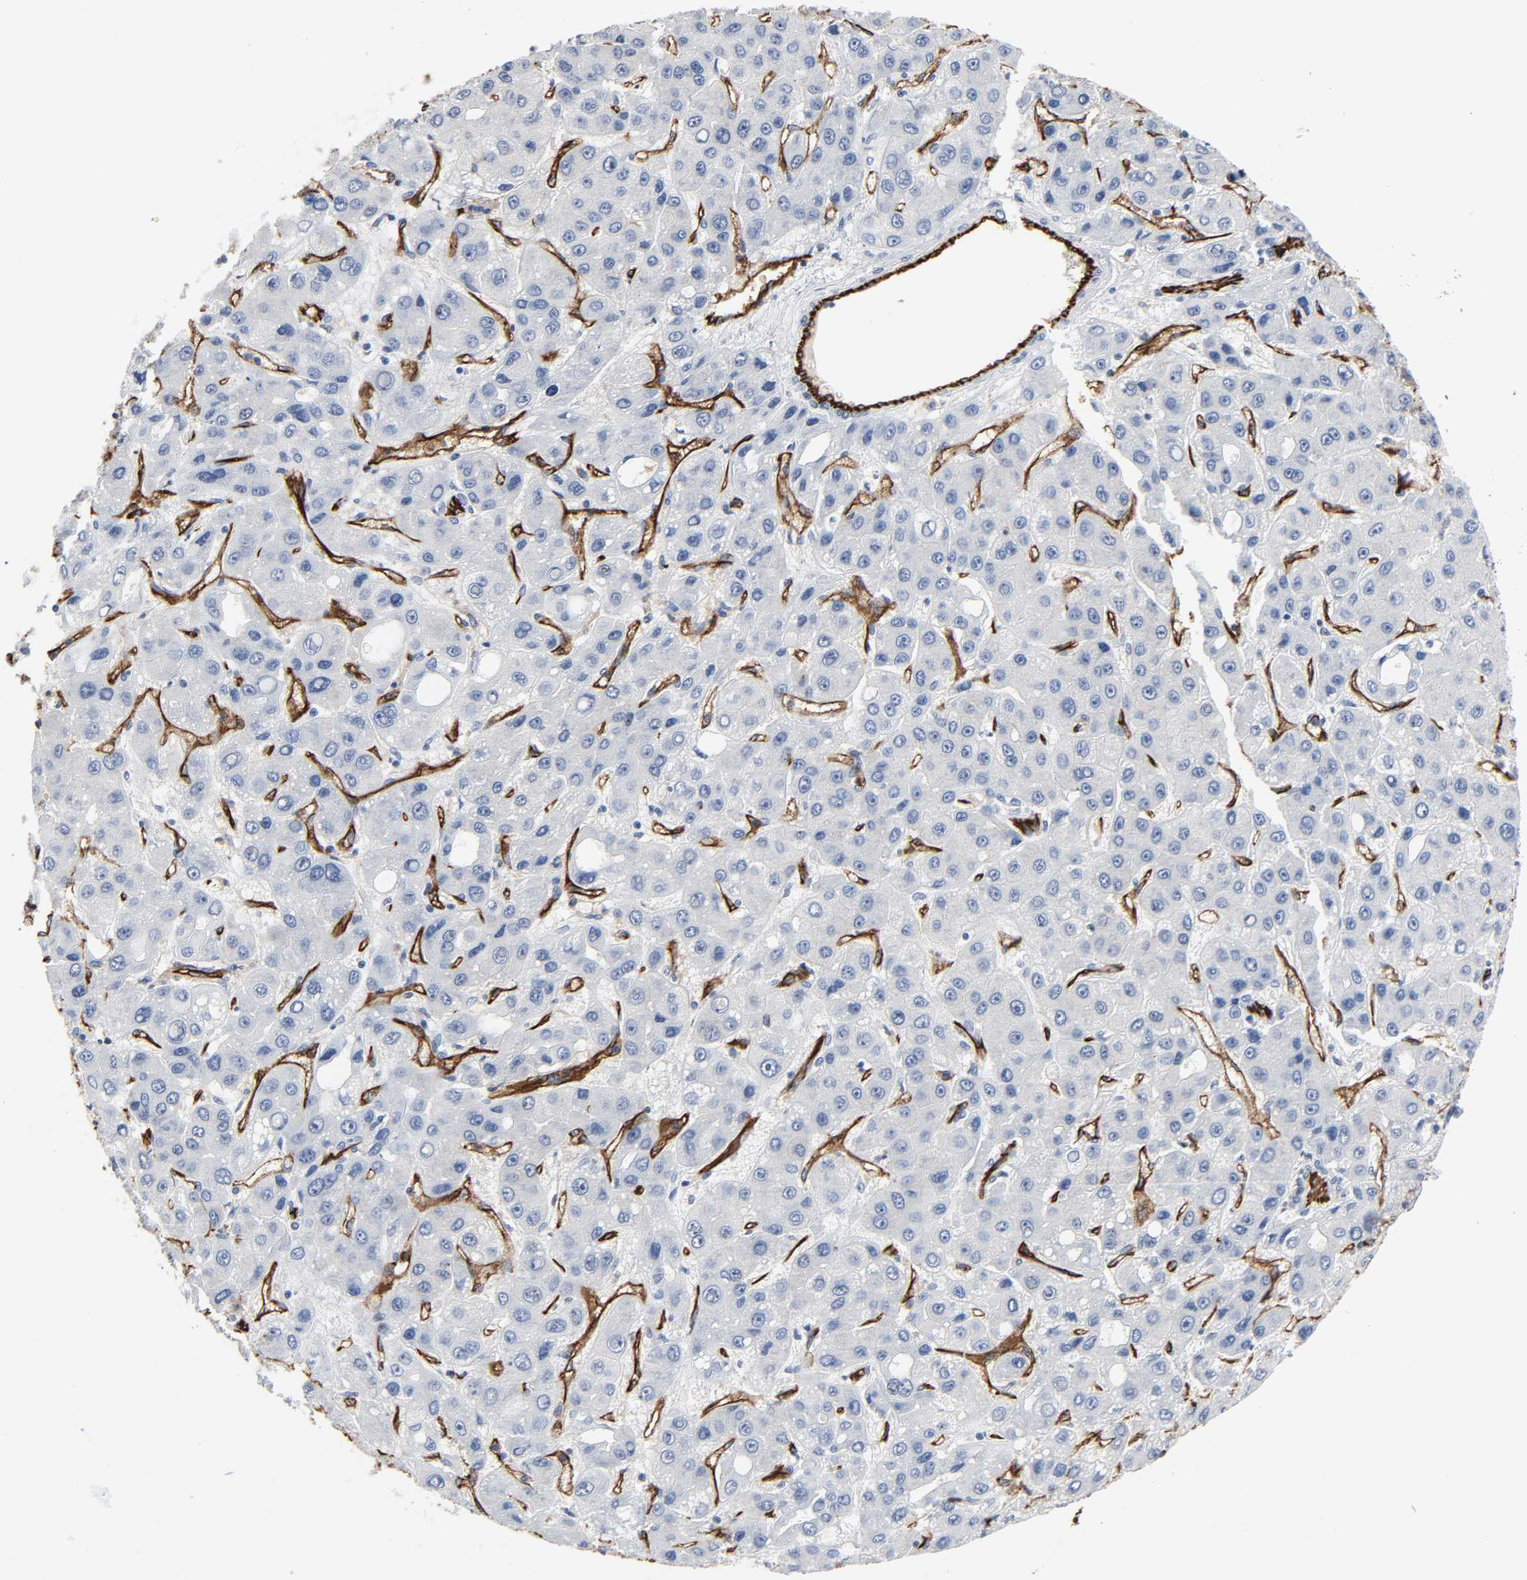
{"staining": {"intensity": "negative", "quantity": "none", "location": "none"}, "tissue": "liver cancer", "cell_type": "Tumor cells", "image_type": "cancer", "snomed": [{"axis": "morphology", "description": "Carcinoma, Hepatocellular, NOS"}, {"axis": "topography", "description": "Liver"}], "caption": "Immunohistochemistry of human liver cancer (hepatocellular carcinoma) demonstrates no staining in tumor cells.", "gene": "PECAM1", "patient": {"sex": "male", "age": 55}}